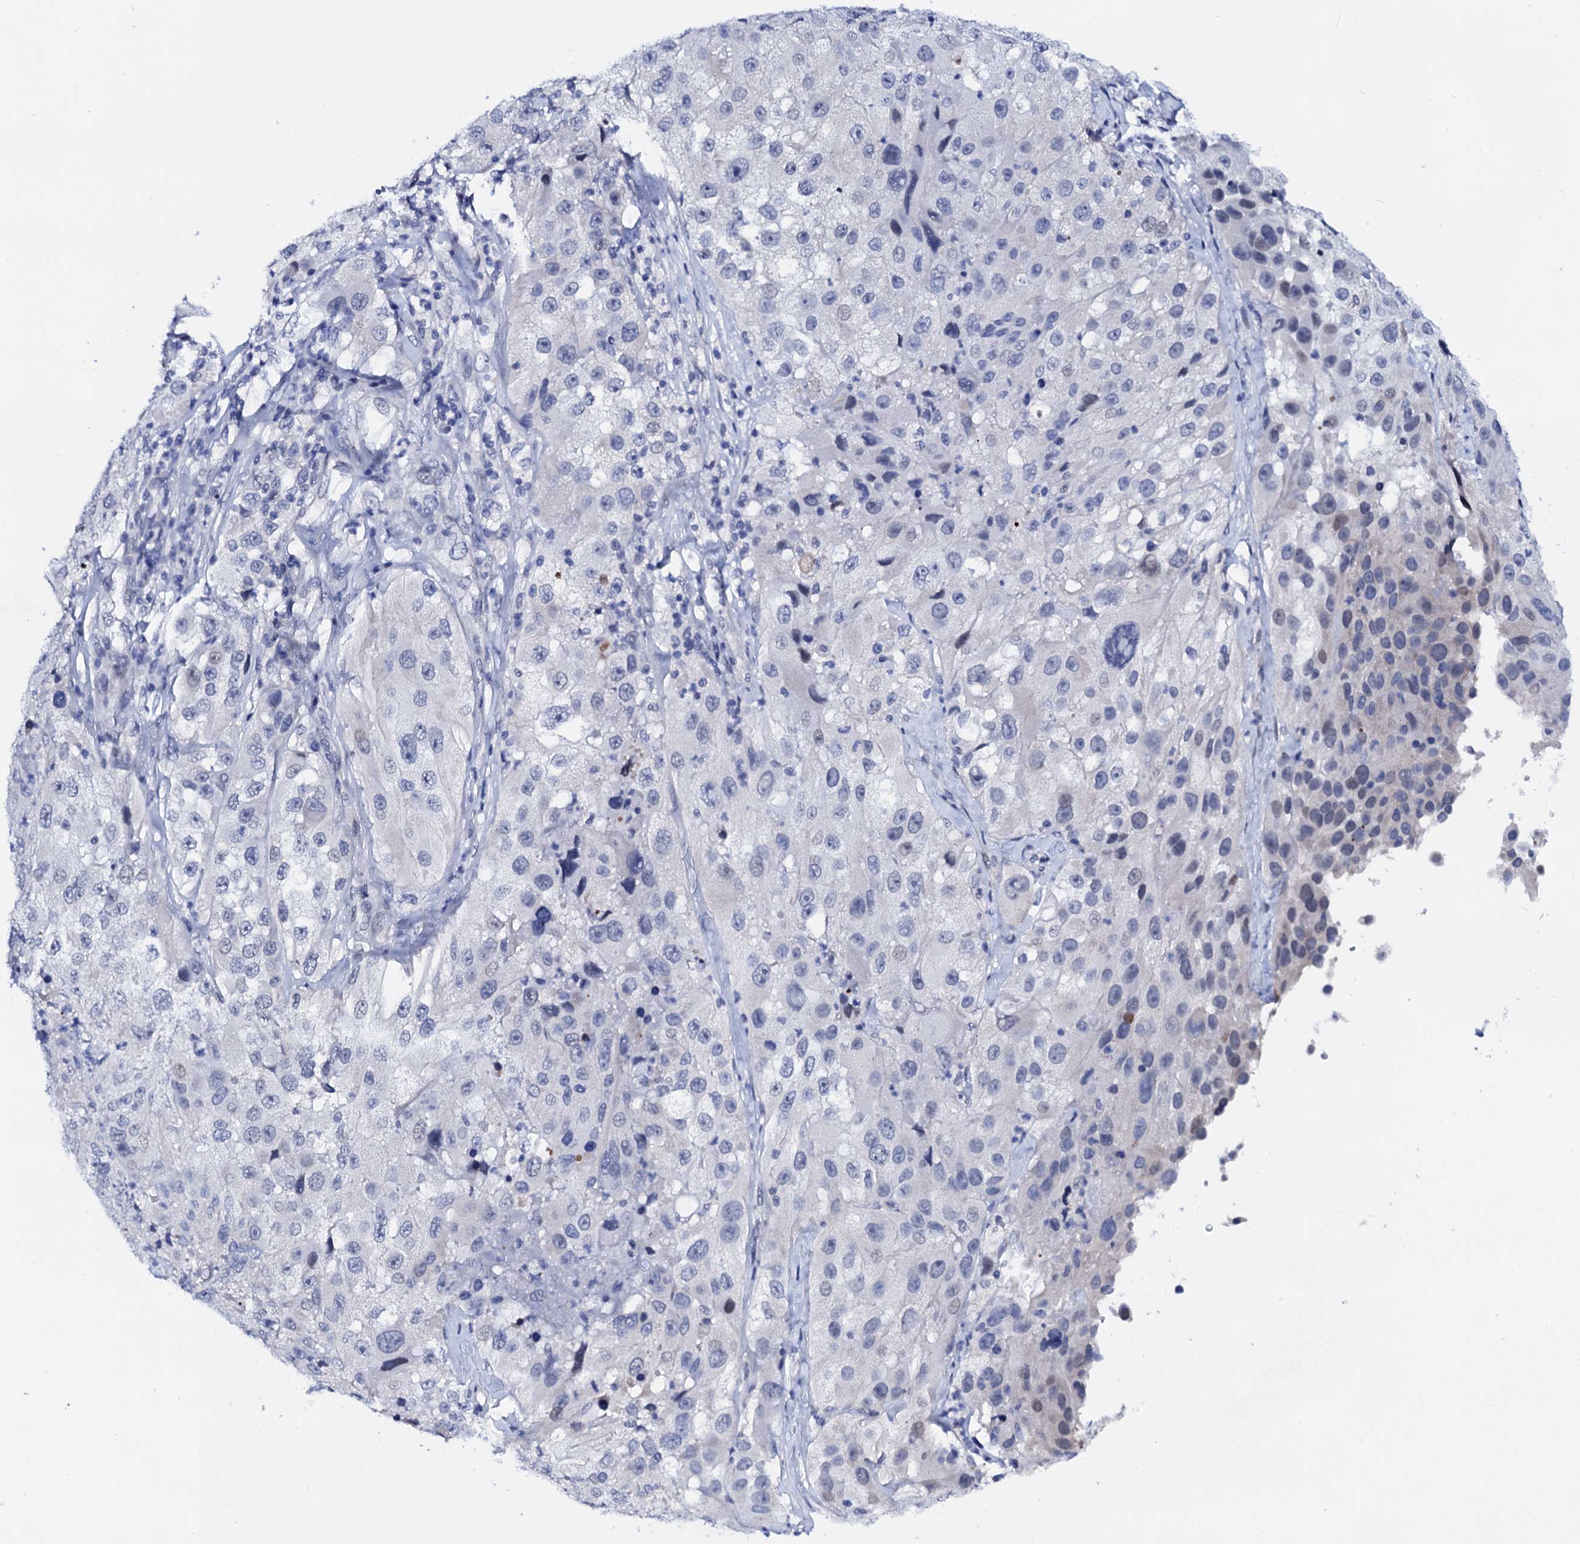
{"staining": {"intensity": "negative", "quantity": "none", "location": "none"}, "tissue": "melanoma", "cell_type": "Tumor cells", "image_type": "cancer", "snomed": [{"axis": "morphology", "description": "Malignant melanoma, Metastatic site"}, {"axis": "topography", "description": "Lymph node"}], "caption": "An immunohistochemistry (IHC) photomicrograph of melanoma is shown. There is no staining in tumor cells of melanoma.", "gene": "C16orf87", "patient": {"sex": "male", "age": 62}}